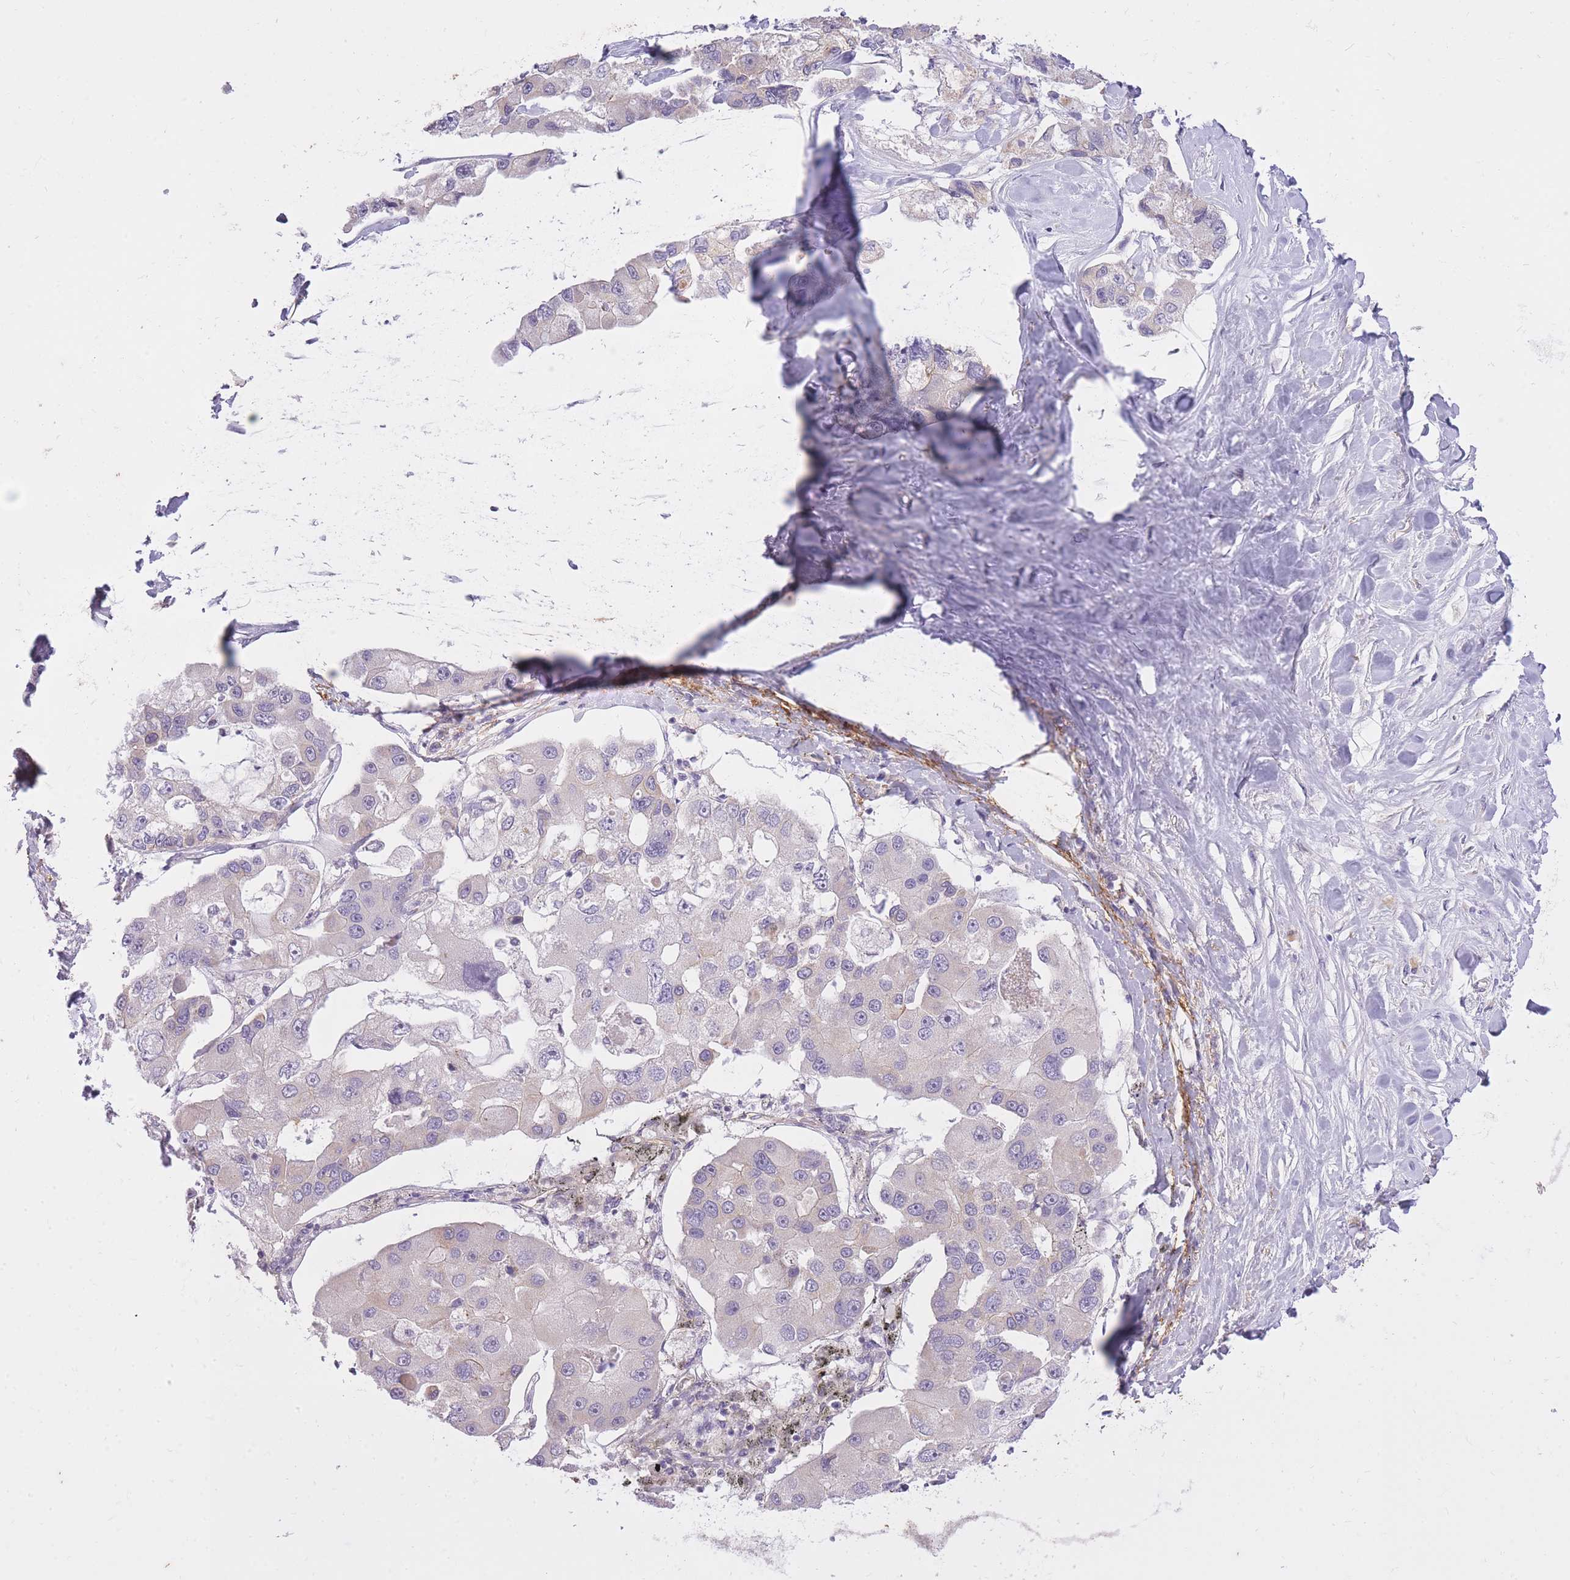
{"staining": {"intensity": "negative", "quantity": "none", "location": "none"}, "tissue": "lung cancer", "cell_type": "Tumor cells", "image_type": "cancer", "snomed": [{"axis": "morphology", "description": "Adenocarcinoma, NOS"}, {"axis": "topography", "description": "Lung"}], "caption": "IHC of human lung cancer (adenocarcinoma) demonstrates no positivity in tumor cells.", "gene": "REV1", "patient": {"sex": "female", "age": 54}}